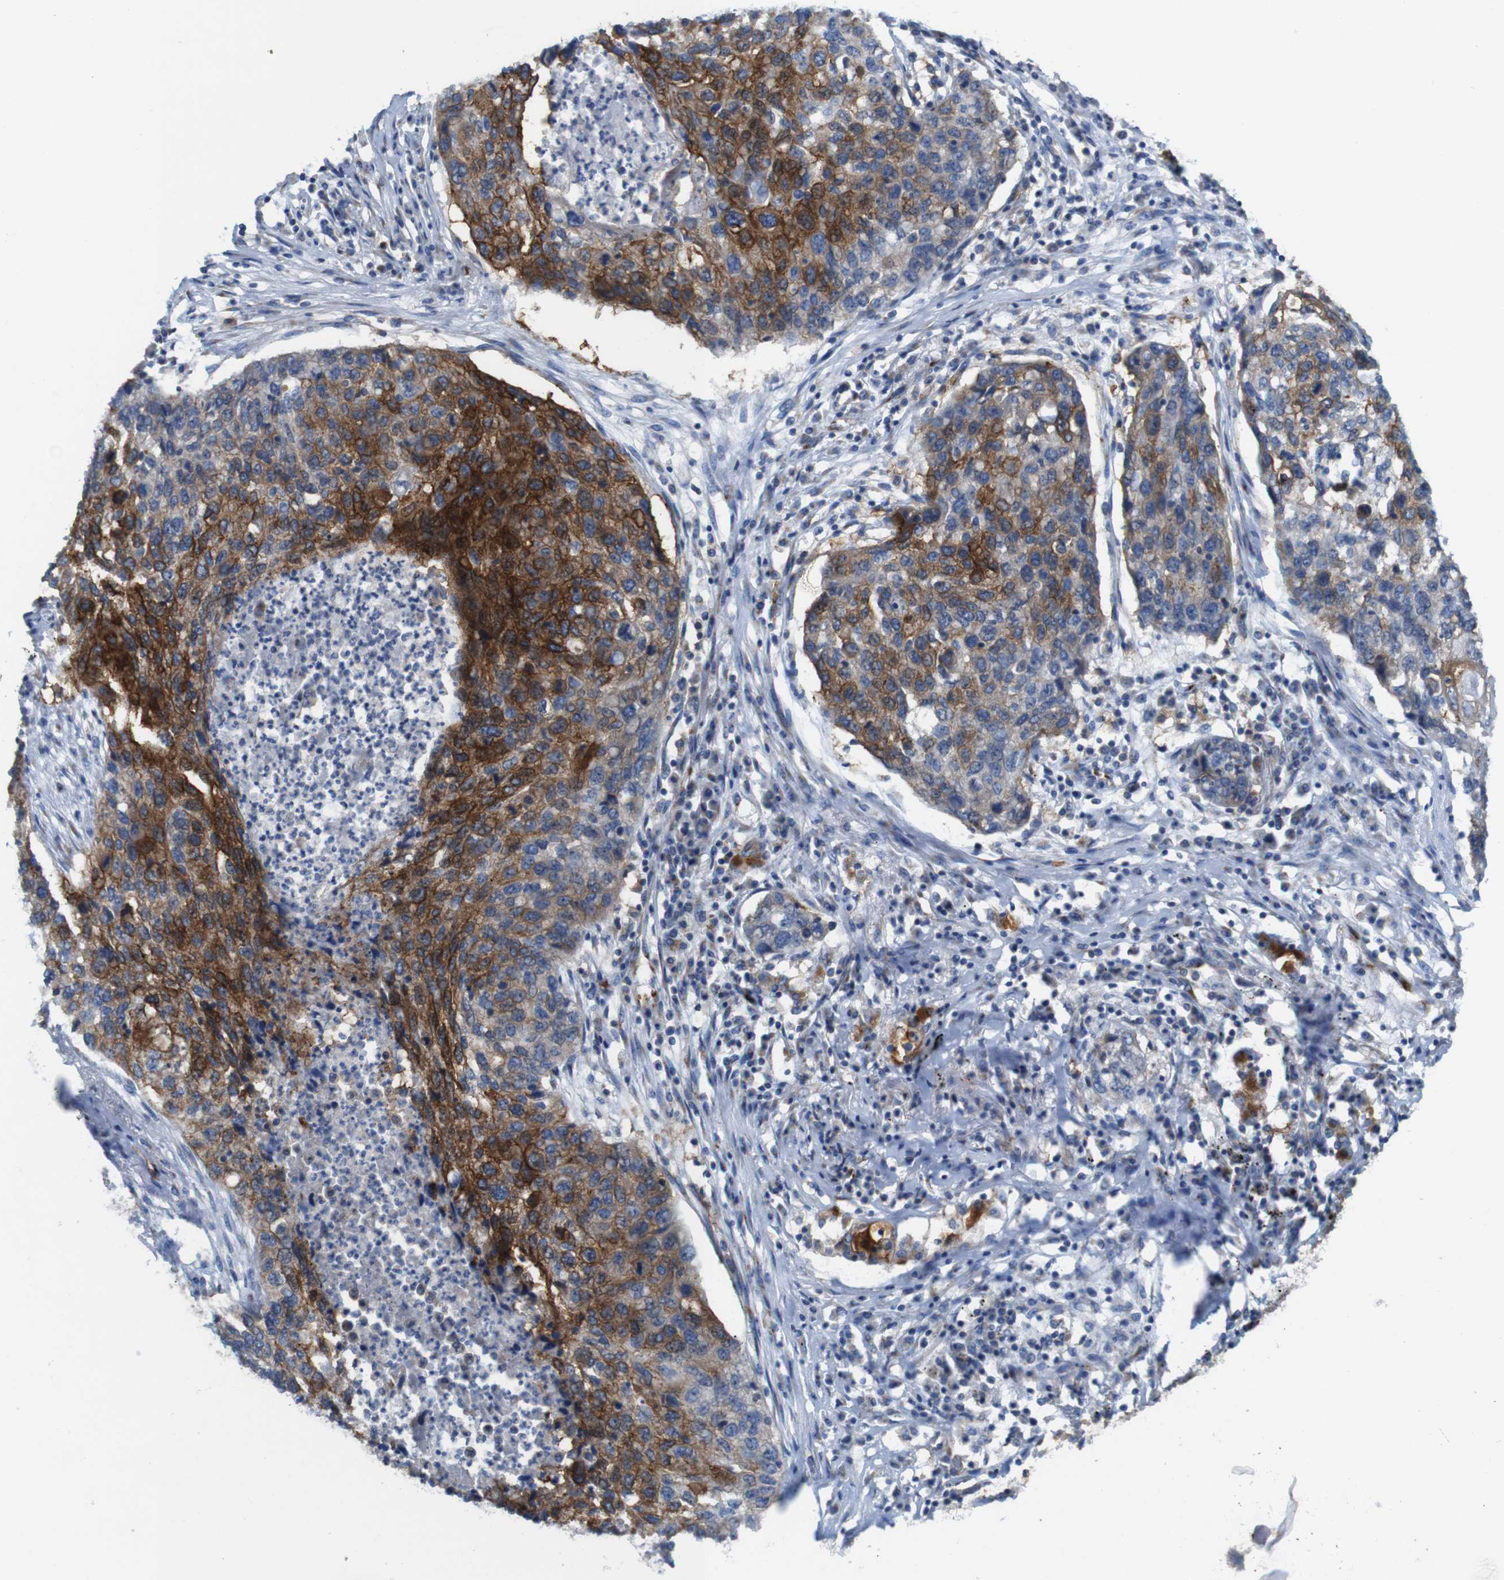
{"staining": {"intensity": "strong", "quantity": "25%-75%", "location": "cytoplasmic/membranous"}, "tissue": "lung cancer", "cell_type": "Tumor cells", "image_type": "cancer", "snomed": [{"axis": "morphology", "description": "Squamous cell carcinoma, NOS"}, {"axis": "topography", "description": "Lung"}], "caption": "Immunohistochemical staining of human lung squamous cell carcinoma reveals high levels of strong cytoplasmic/membranous staining in about 25%-75% of tumor cells. The protein is shown in brown color, while the nuclei are stained blue.", "gene": "EFCAB14", "patient": {"sex": "female", "age": 63}}